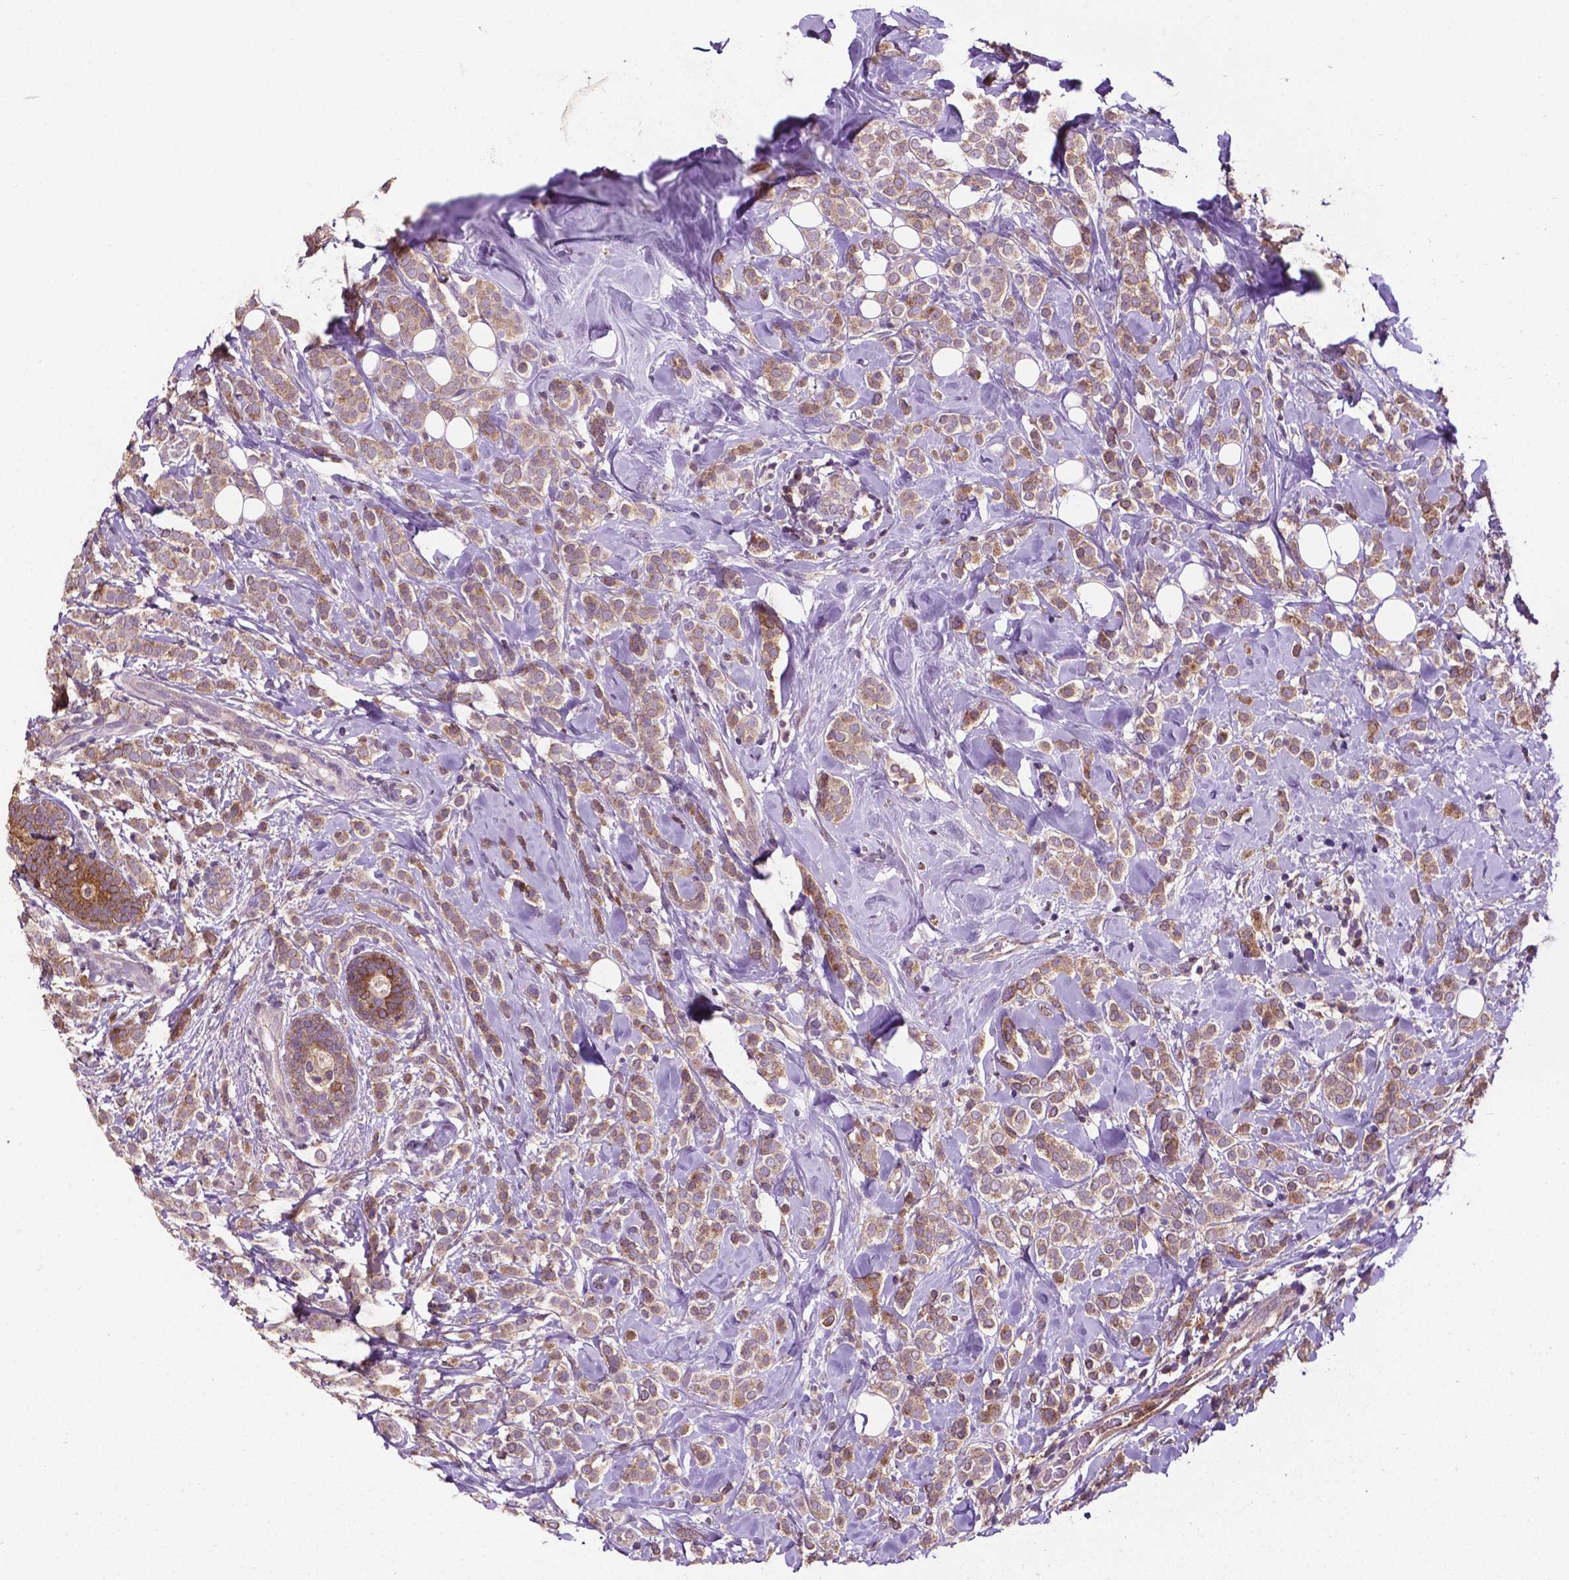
{"staining": {"intensity": "weak", "quantity": ">75%", "location": "cytoplasmic/membranous"}, "tissue": "breast cancer", "cell_type": "Tumor cells", "image_type": "cancer", "snomed": [{"axis": "morphology", "description": "Lobular carcinoma"}, {"axis": "topography", "description": "Breast"}], "caption": "DAB (3,3'-diaminobenzidine) immunohistochemical staining of human breast cancer (lobular carcinoma) shows weak cytoplasmic/membranous protein positivity in about >75% of tumor cells. (Stains: DAB (3,3'-diaminobenzidine) in brown, nuclei in blue, Microscopy: brightfield microscopy at high magnification).", "gene": "SMAD3", "patient": {"sex": "female", "age": 49}}